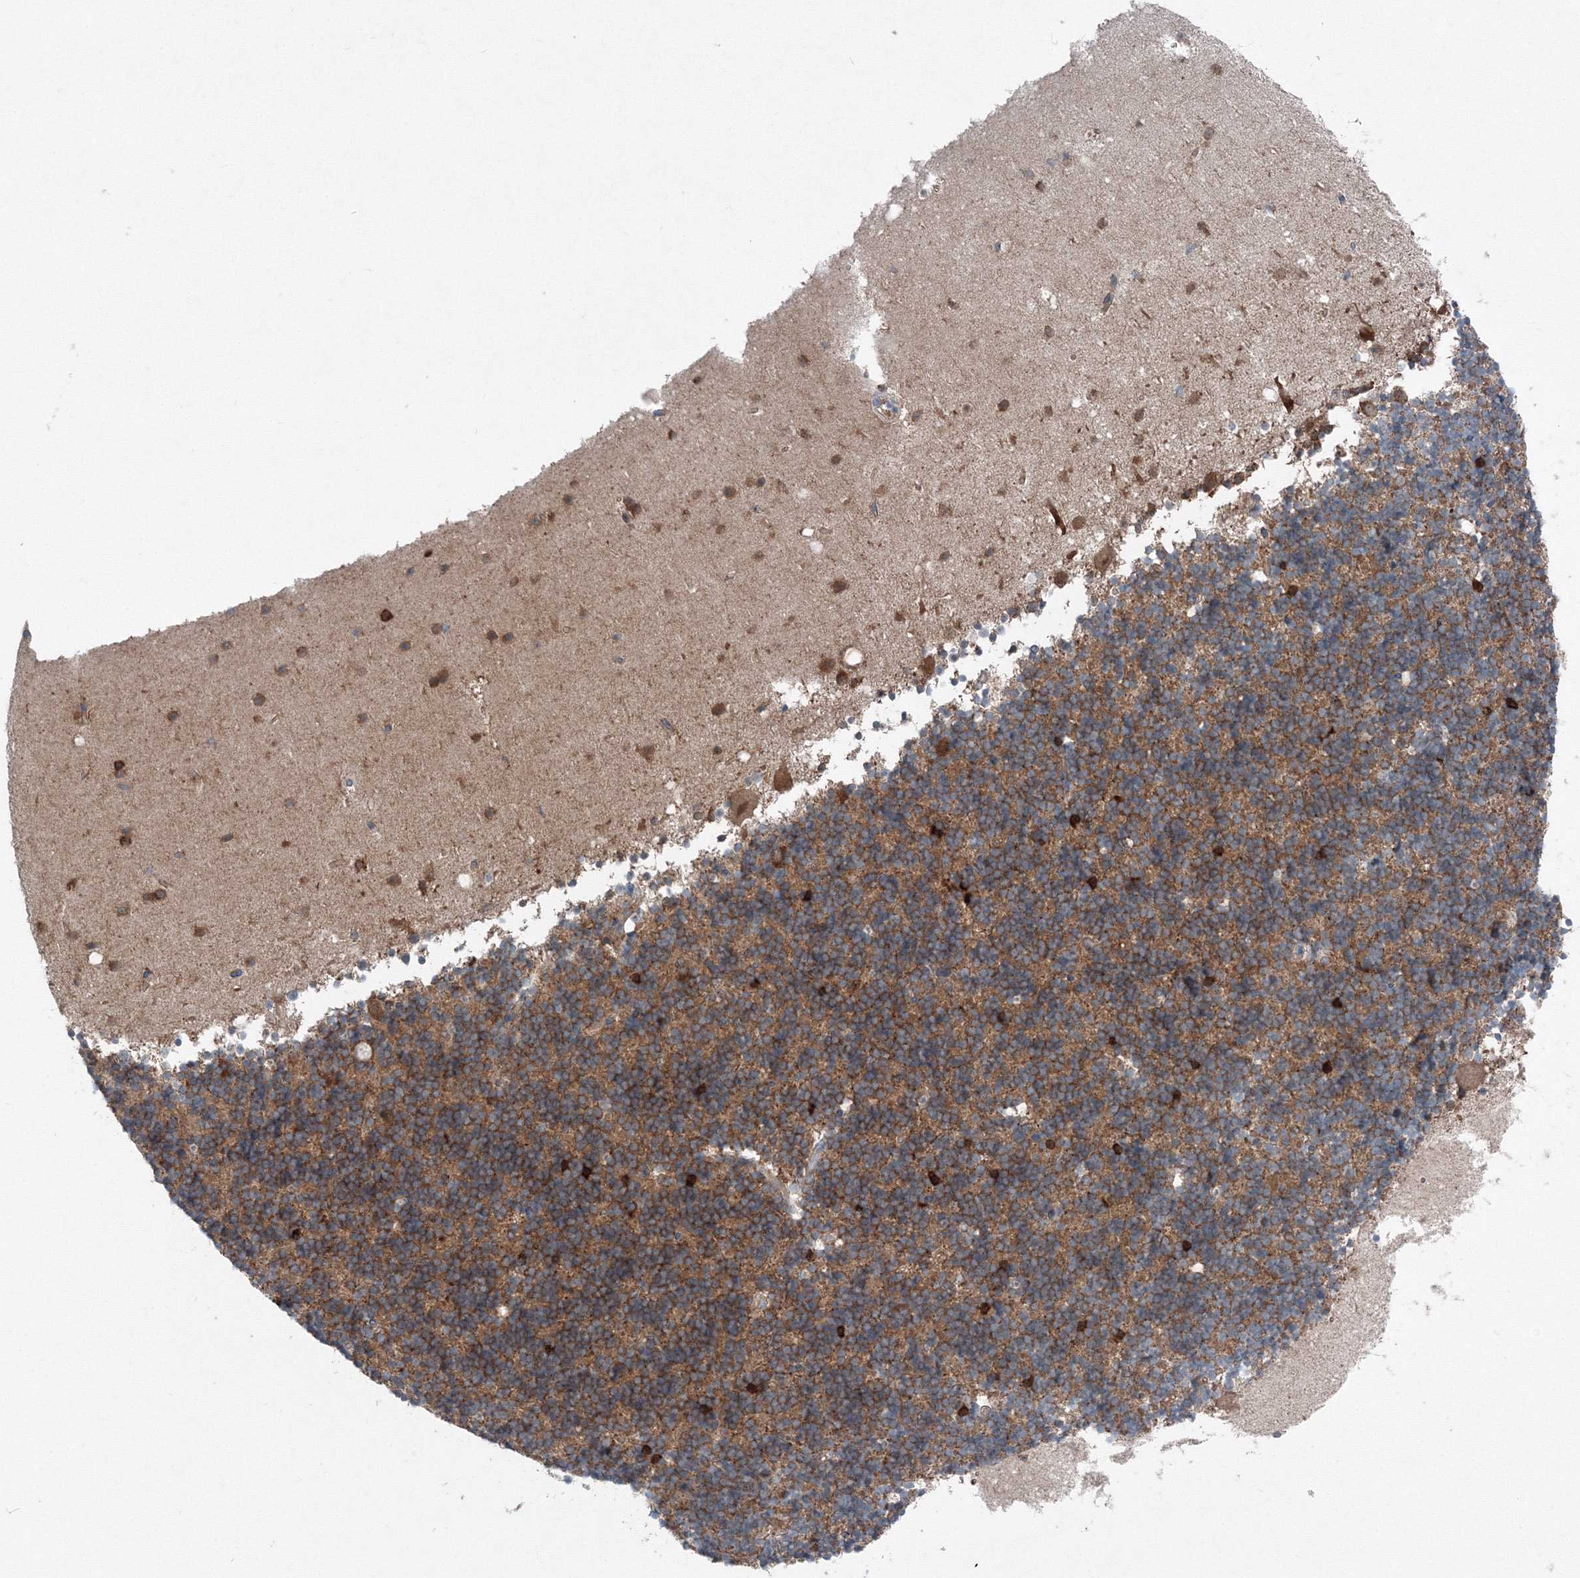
{"staining": {"intensity": "moderate", "quantity": ">75%", "location": "cytoplasmic/membranous"}, "tissue": "cerebellum", "cell_type": "Cells in granular layer", "image_type": "normal", "snomed": [{"axis": "morphology", "description": "Normal tissue, NOS"}, {"axis": "topography", "description": "Cerebellum"}], "caption": "Cerebellum stained for a protein shows moderate cytoplasmic/membranous positivity in cells in granular layer. The protein of interest is stained brown, and the nuclei are stained in blue (DAB (3,3'-diaminobenzidine) IHC with brightfield microscopy, high magnification).", "gene": "TPRKB", "patient": {"sex": "male", "age": 57}}